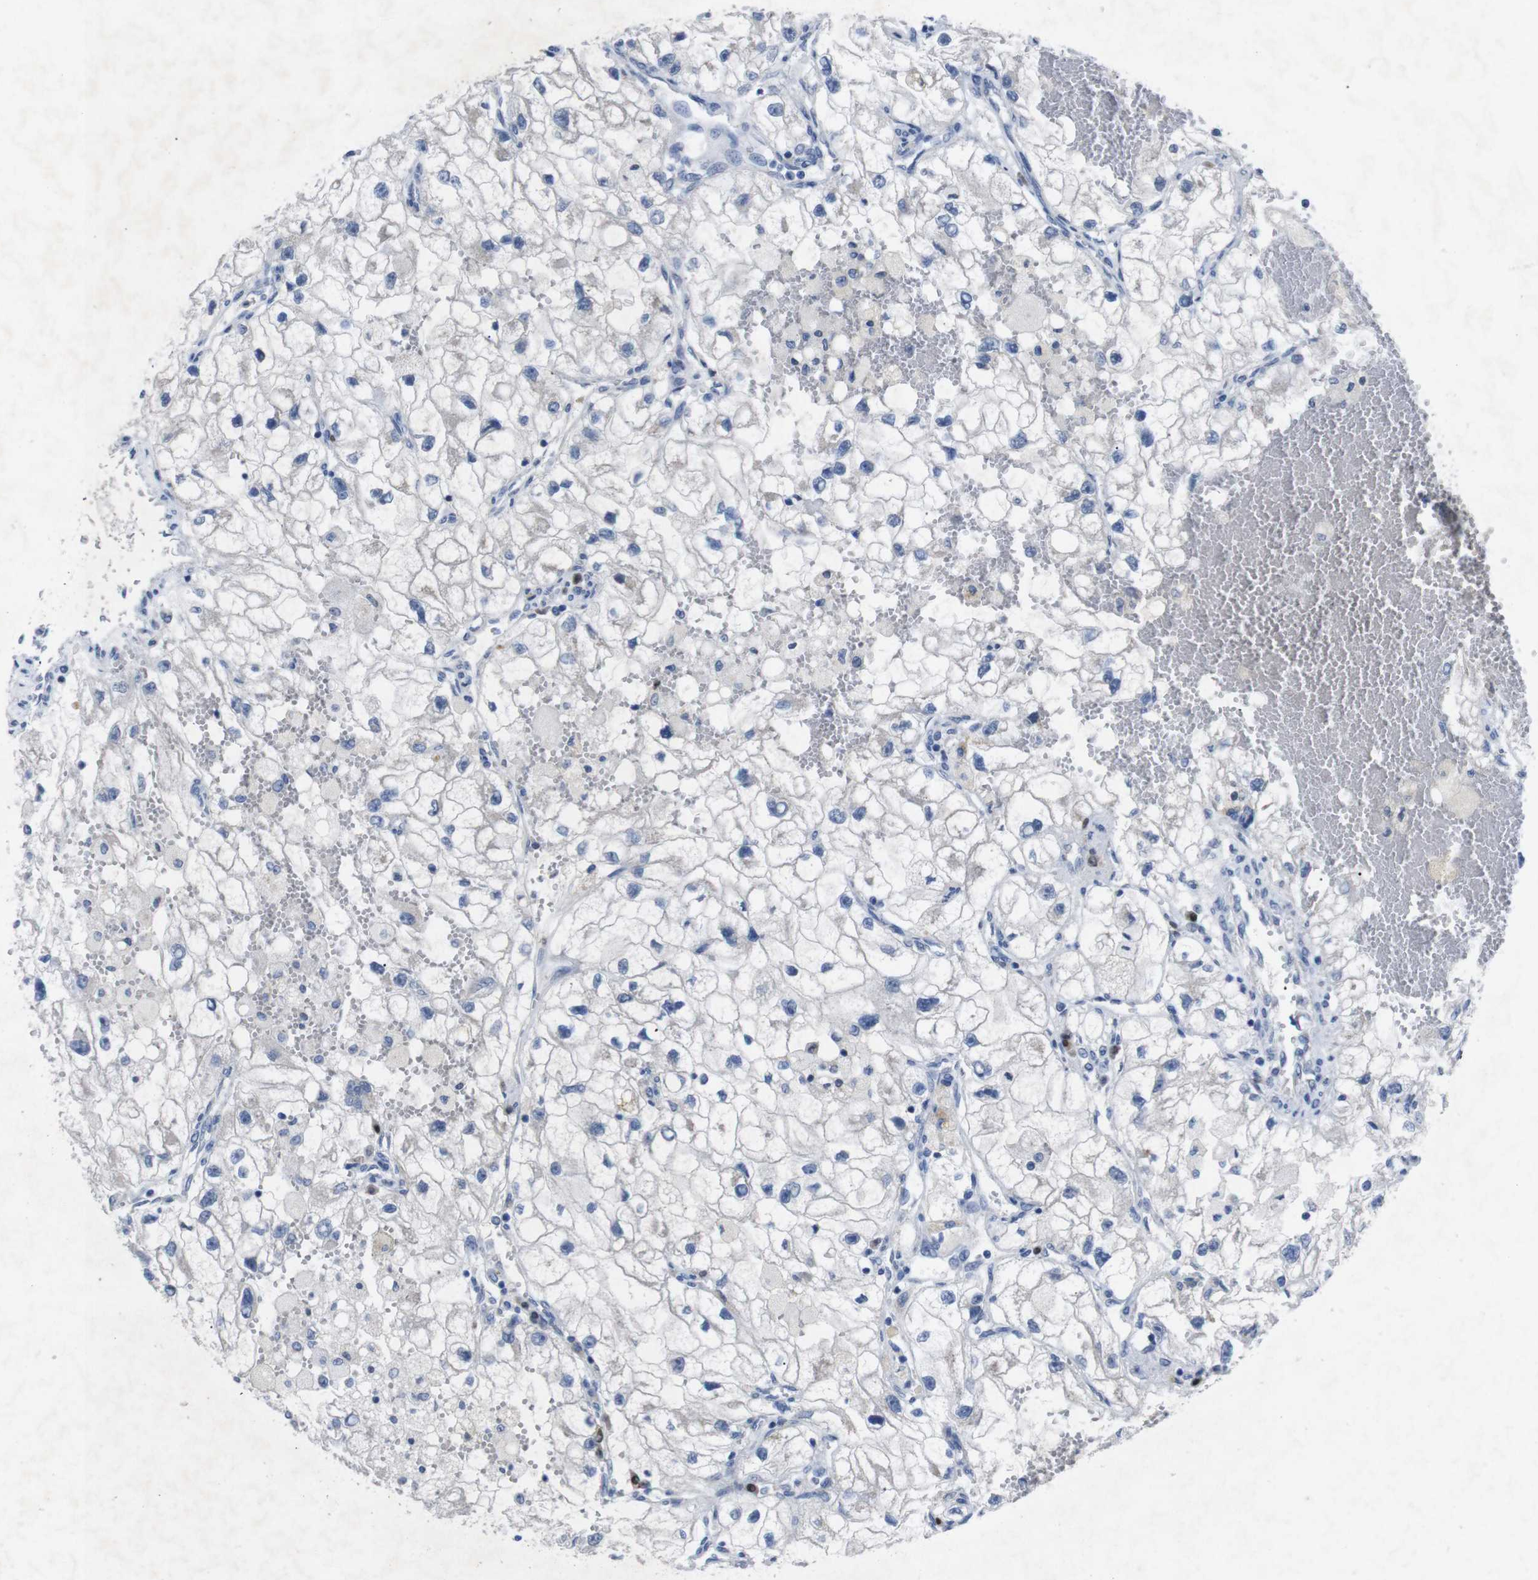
{"staining": {"intensity": "negative", "quantity": "none", "location": "none"}, "tissue": "renal cancer", "cell_type": "Tumor cells", "image_type": "cancer", "snomed": [{"axis": "morphology", "description": "Adenocarcinoma, NOS"}, {"axis": "topography", "description": "Kidney"}], "caption": "Immunohistochemistry (IHC) of renal cancer (adenocarcinoma) shows no staining in tumor cells. The staining is performed using DAB brown chromogen with nuclei counter-stained in using hematoxylin.", "gene": "IRF4", "patient": {"sex": "female", "age": 70}}